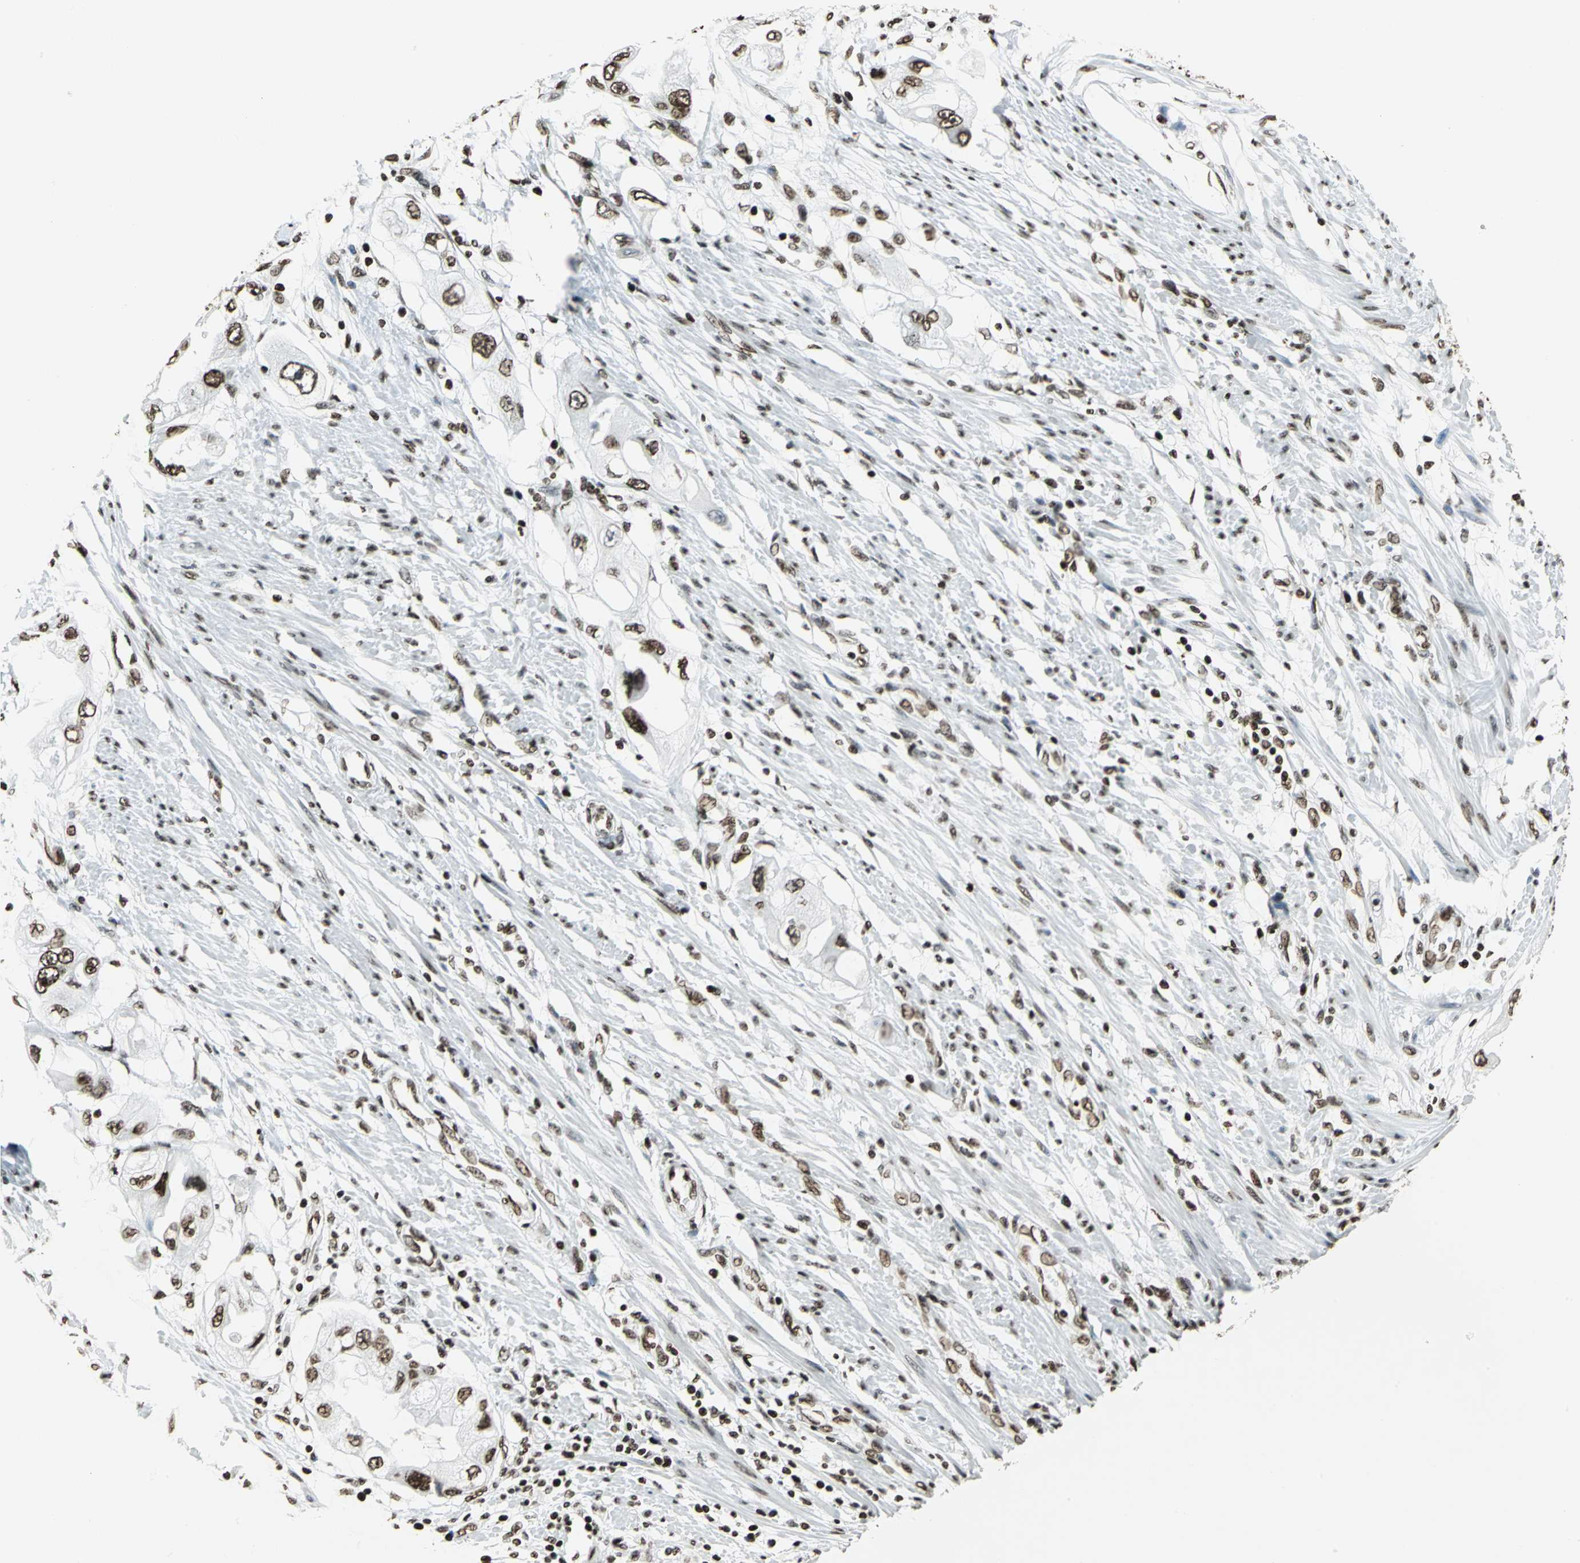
{"staining": {"intensity": "strong", "quantity": ">75%", "location": "nuclear"}, "tissue": "endometrial cancer", "cell_type": "Tumor cells", "image_type": "cancer", "snomed": [{"axis": "morphology", "description": "Adenocarcinoma, NOS"}, {"axis": "topography", "description": "Endometrium"}], "caption": "Protein analysis of endometrial cancer (adenocarcinoma) tissue shows strong nuclear positivity in approximately >75% of tumor cells. (brown staining indicates protein expression, while blue staining denotes nuclei).", "gene": "HMGB1", "patient": {"sex": "female", "age": 67}}